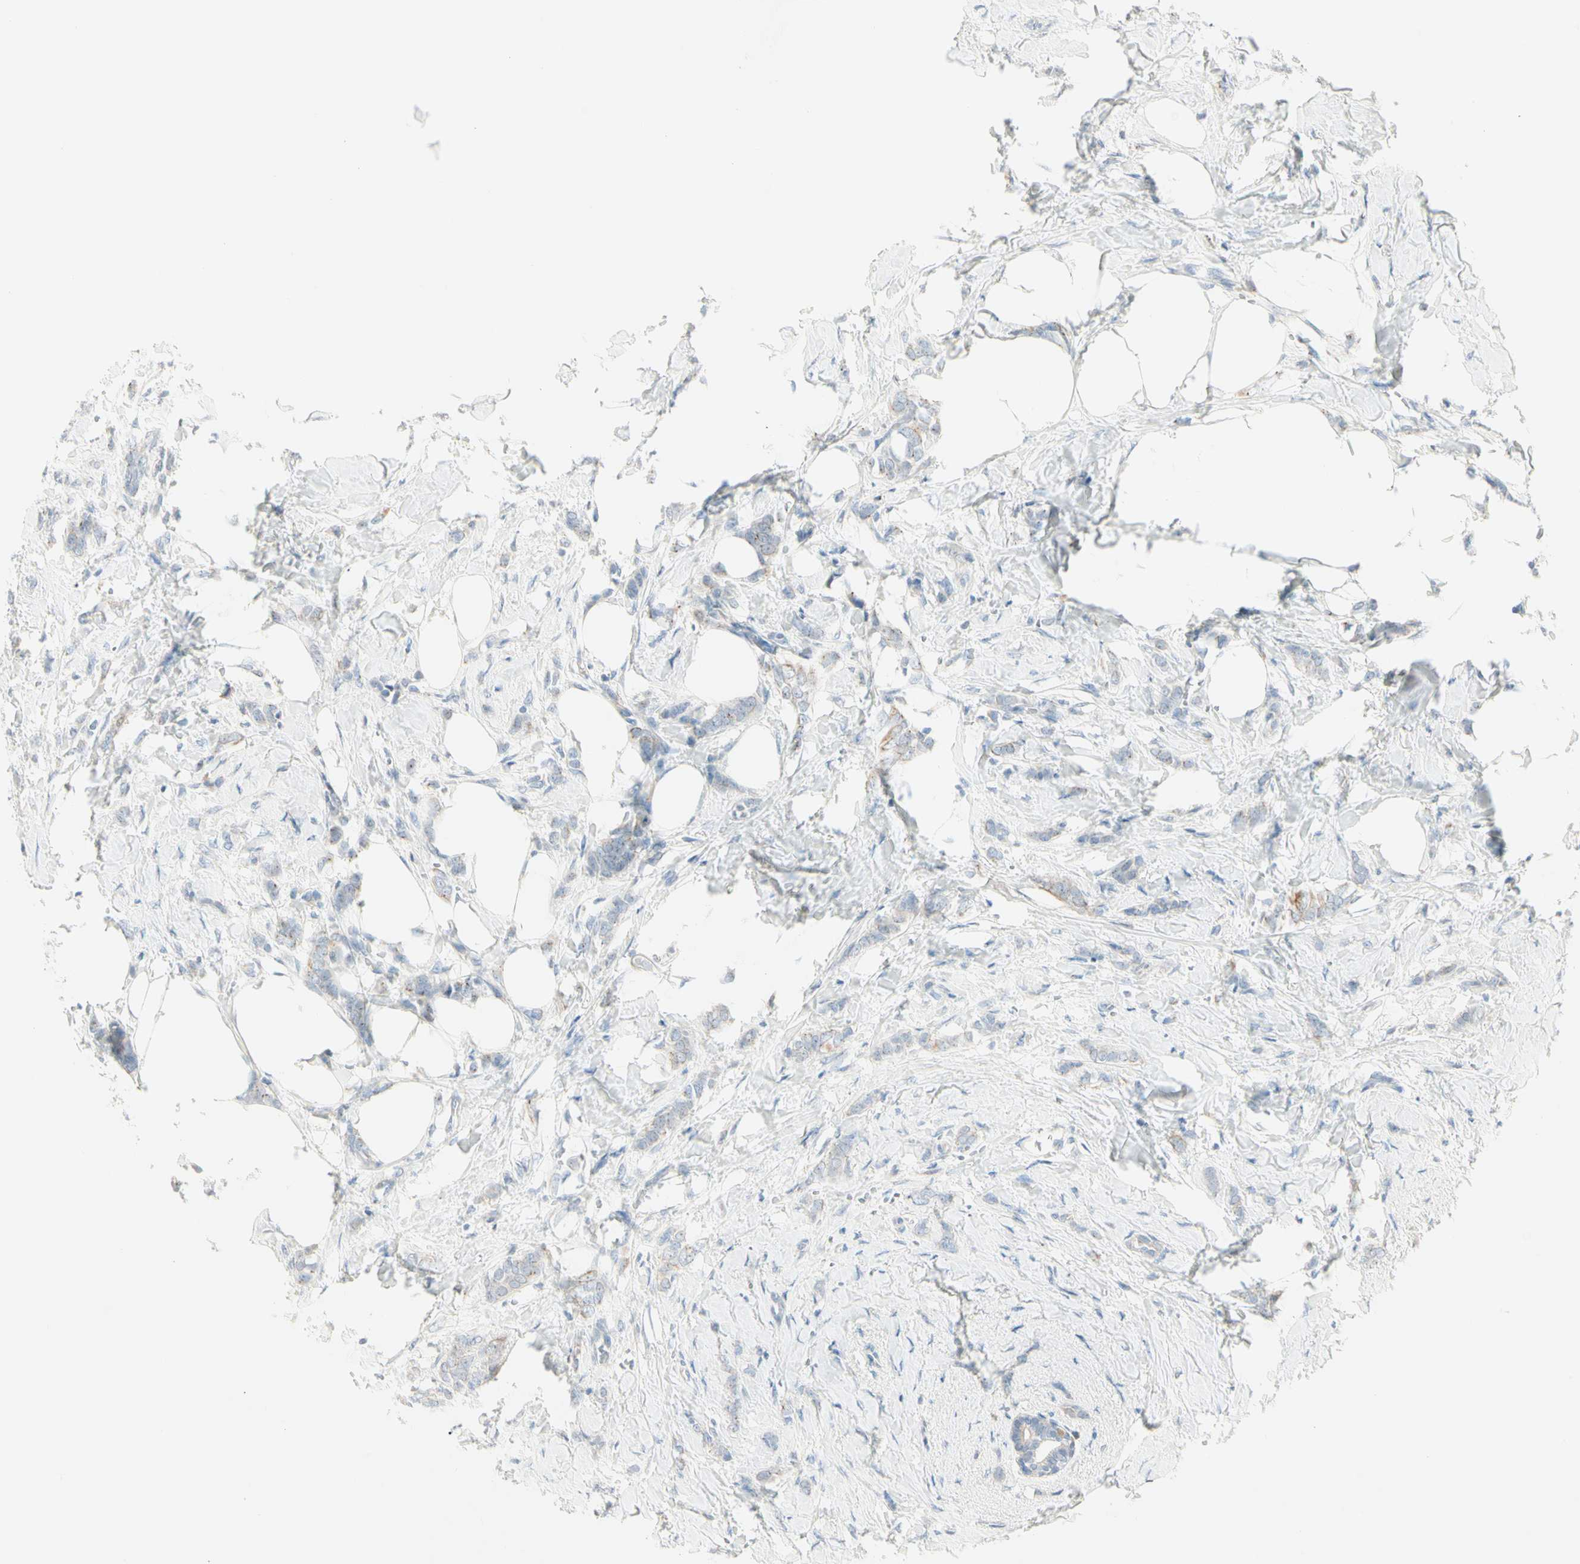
{"staining": {"intensity": "moderate", "quantity": "<25%", "location": "cytoplasmic/membranous"}, "tissue": "breast cancer", "cell_type": "Tumor cells", "image_type": "cancer", "snomed": [{"axis": "morphology", "description": "Lobular carcinoma, in situ"}, {"axis": "morphology", "description": "Lobular carcinoma"}, {"axis": "topography", "description": "Breast"}], "caption": "Breast cancer (lobular carcinoma in situ) was stained to show a protein in brown. There is low levels of moderate cytoplasmic/membranous positivity in about <25% of tumor cells. The protein of interest is stained brown, and the nuclei are stained in blue (DAB (3,3'-diaminobenzidine) IHC with brightfield microscopy, high magnification).", "gene": "ALDH18A1", "patient": {"sex": "female", "age": 41}}